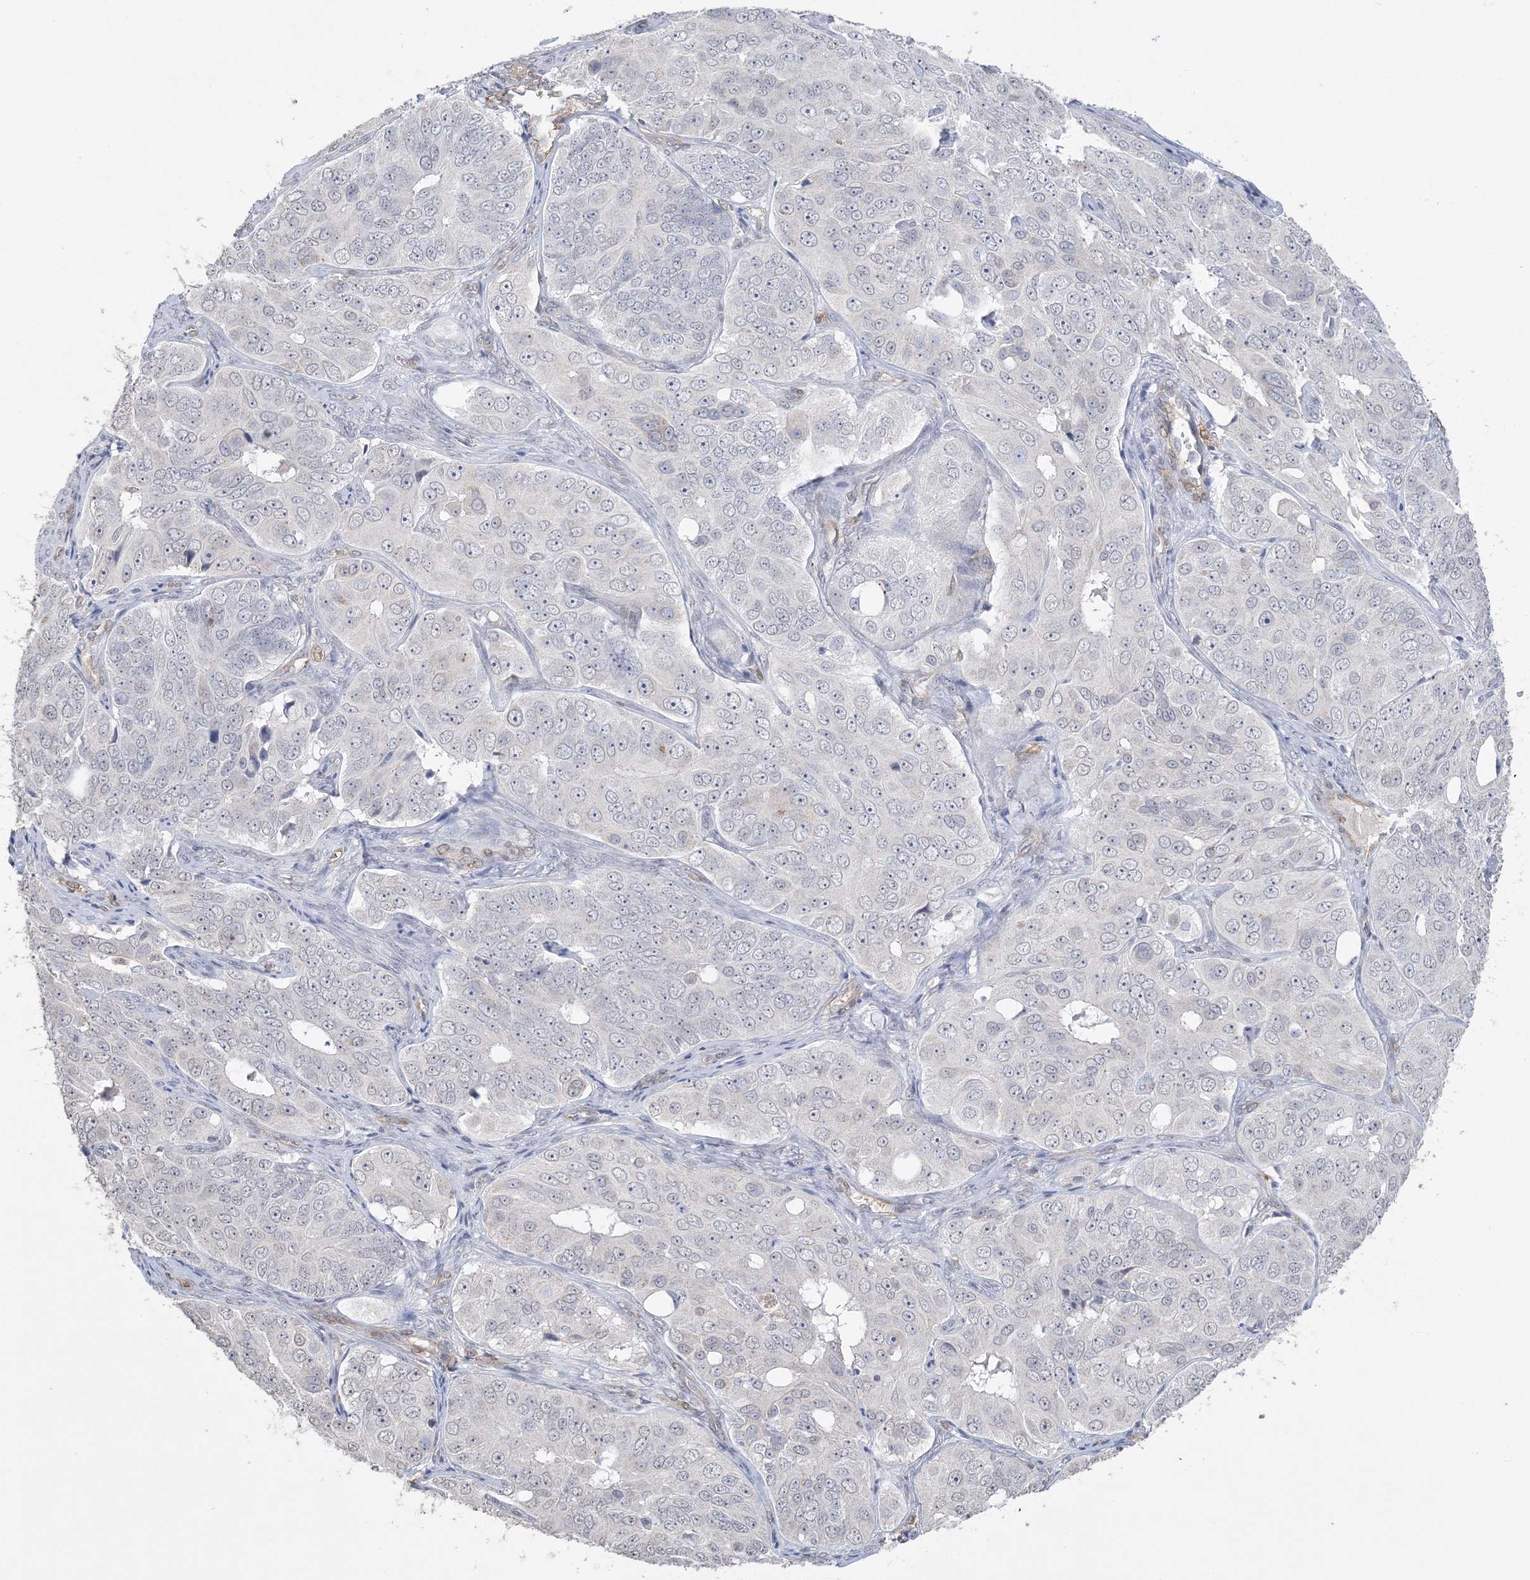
{"staining": {"intensity": "negative", "quantity": "none", "location": "none"}, "tissue": "ovarian cancer", "cell_type": "Tumor cells", "image_type": "cancer", "snomed": [{"axis": "morphology", "description": "Carcinoma, endometroid"}, {"axis": "topography", "description": "Ovary"}], "caption": "This is a photomicrograph of IHC staining of endometroid carcinoma (ovarian), which shows no expression in tumor cells.", "gene": "XRN1", "patient": {"sex": "female", "age": 51}}